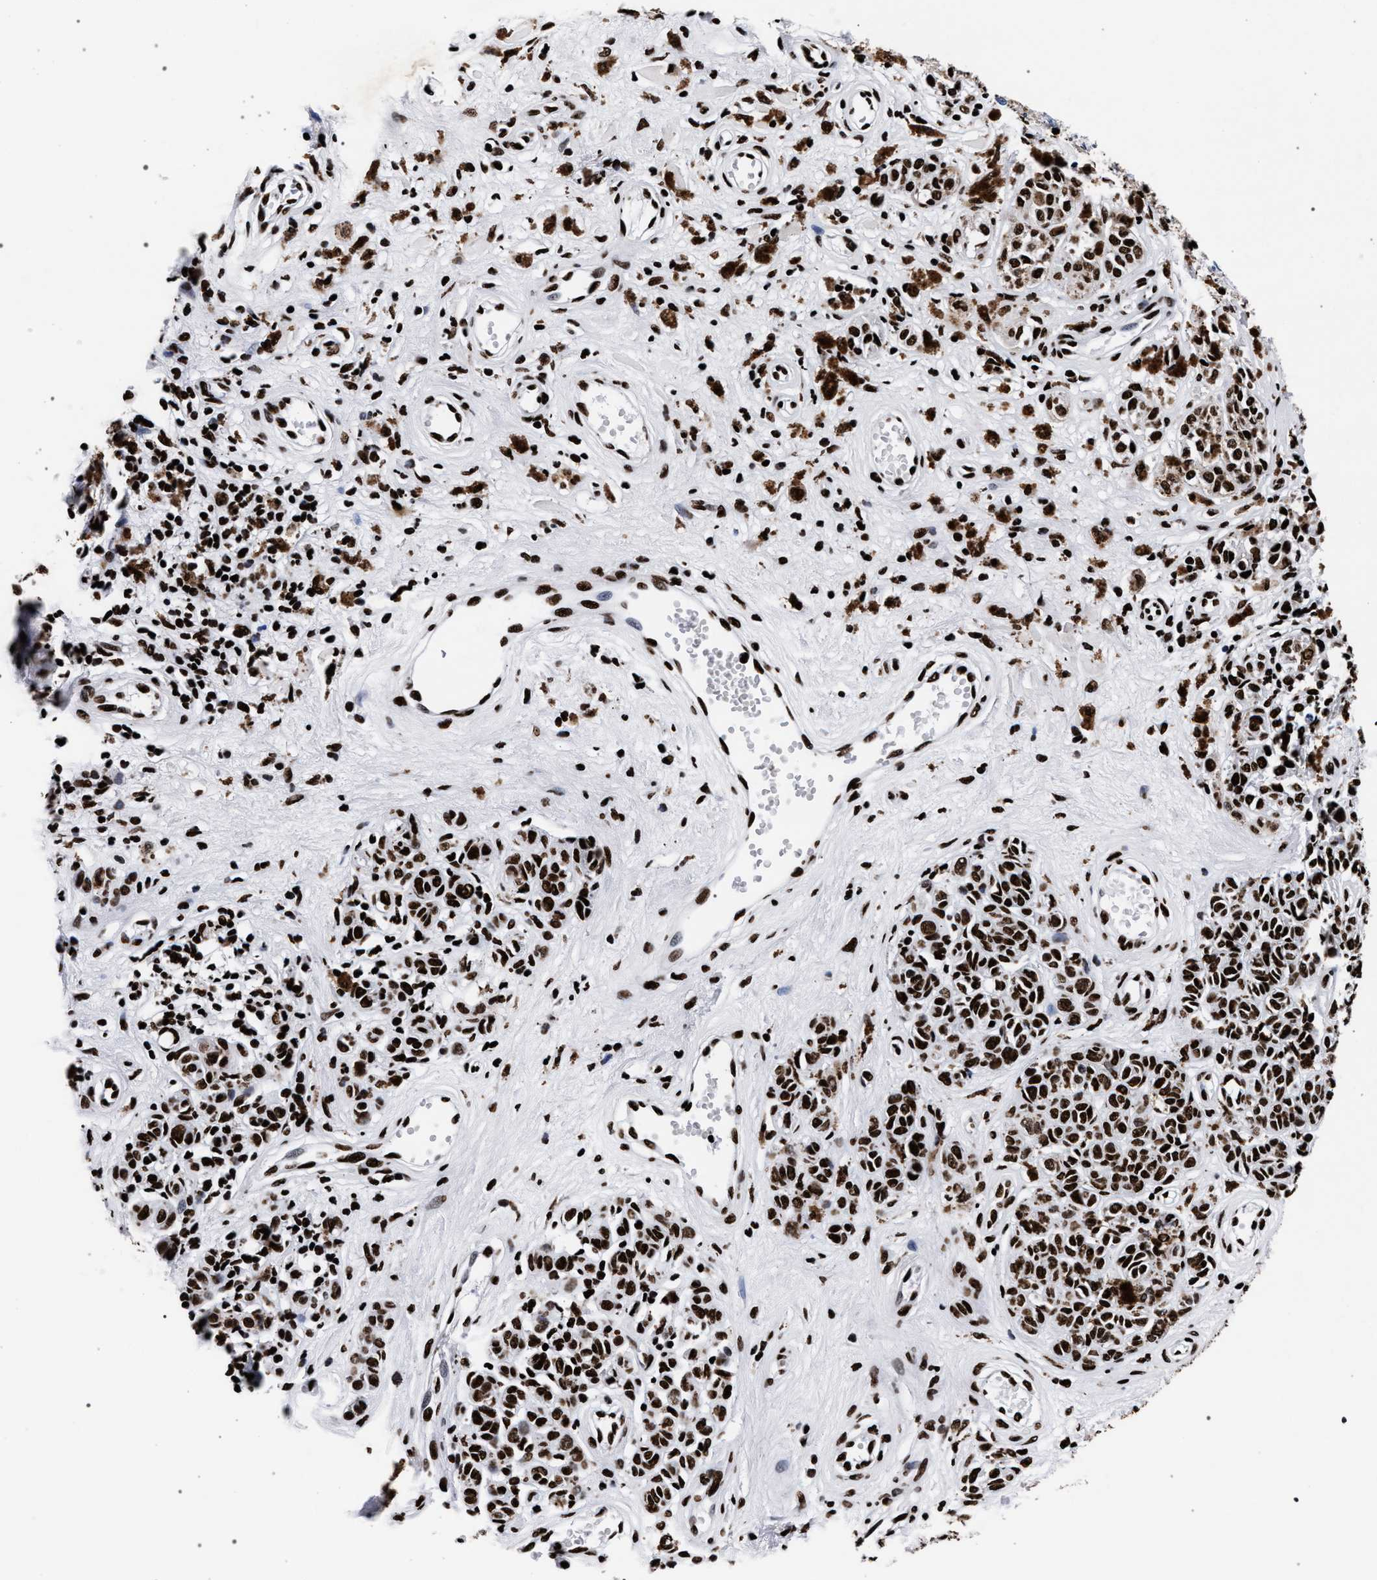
{"staining": {"intensity": "strong", "quantity": ">75%", "location": "nuclear"}, "tissue": "melanoma", "cell_type": "Tumor cells", "image_type": "cancer", "snomed": [{"axis": "morphology", "description": "Malignant melanoma, NOS"}, {"axis": "topography", "description": "Skin"}], "caption": "IHC (DAB (3,3'-diaminobenzidine)) staining of melanoma exhibits strong nuclear protein expression in approximately >75% of tumor cells.", "gene": "HNRNPA1", "patient": {"sex": "female", "age": 64}}